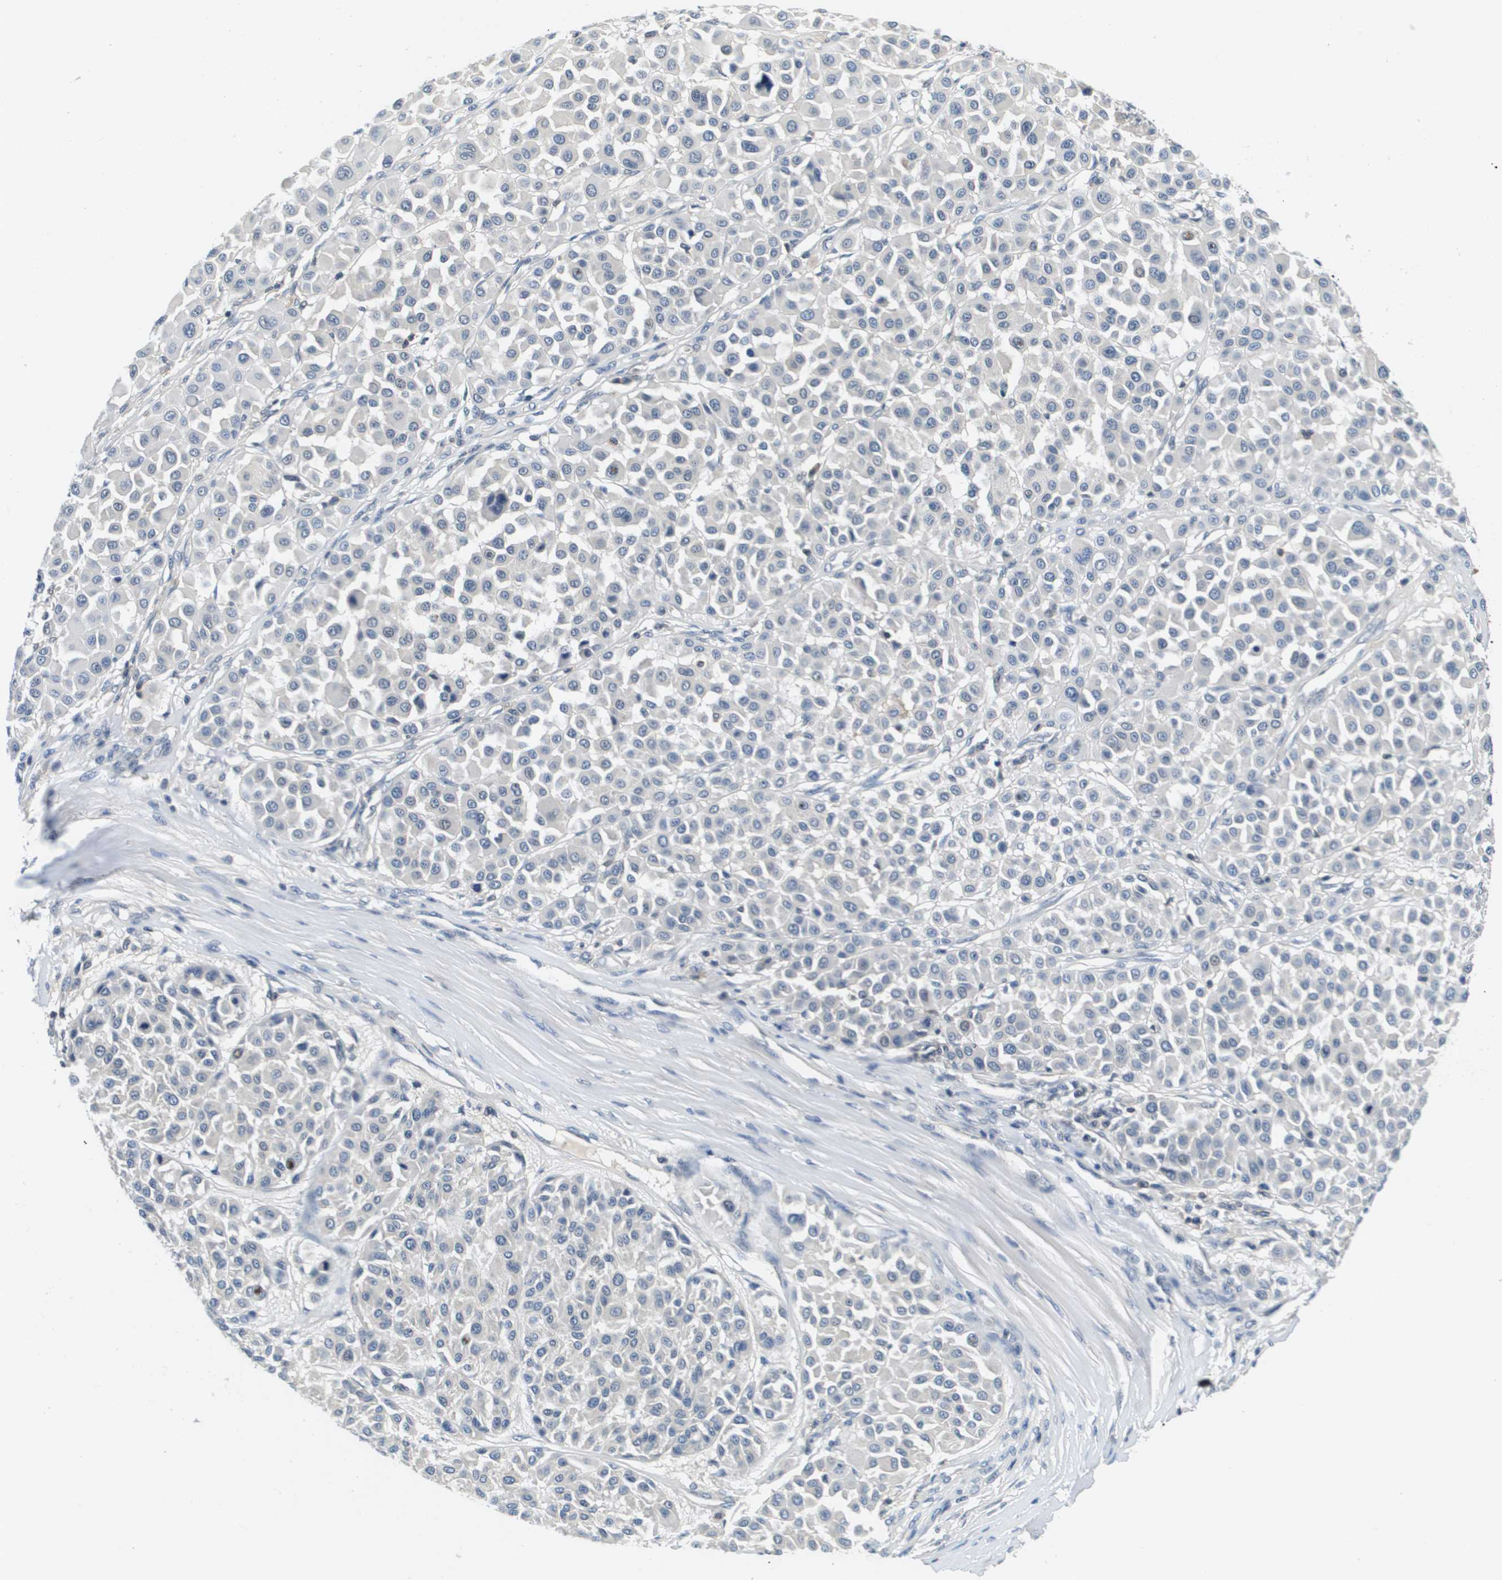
{"staining": {"intensity": "negative", "quantity": "none", "location": "none"}, "tissue": "melanoma", "cell_type": "Tumor cells", "image_type": "cancer", "snomed": [{"axis": "morphology", "description": "Malignant melanoma, Metastatic site"}, {"axis": "topography", "description": "Soft tissue"}], "caption": "Micrograph shows no significant protein expression in tumor cells of melanoma.", "gene": "KCNQ5", "patient": {"sex": "male", "age": 41}}